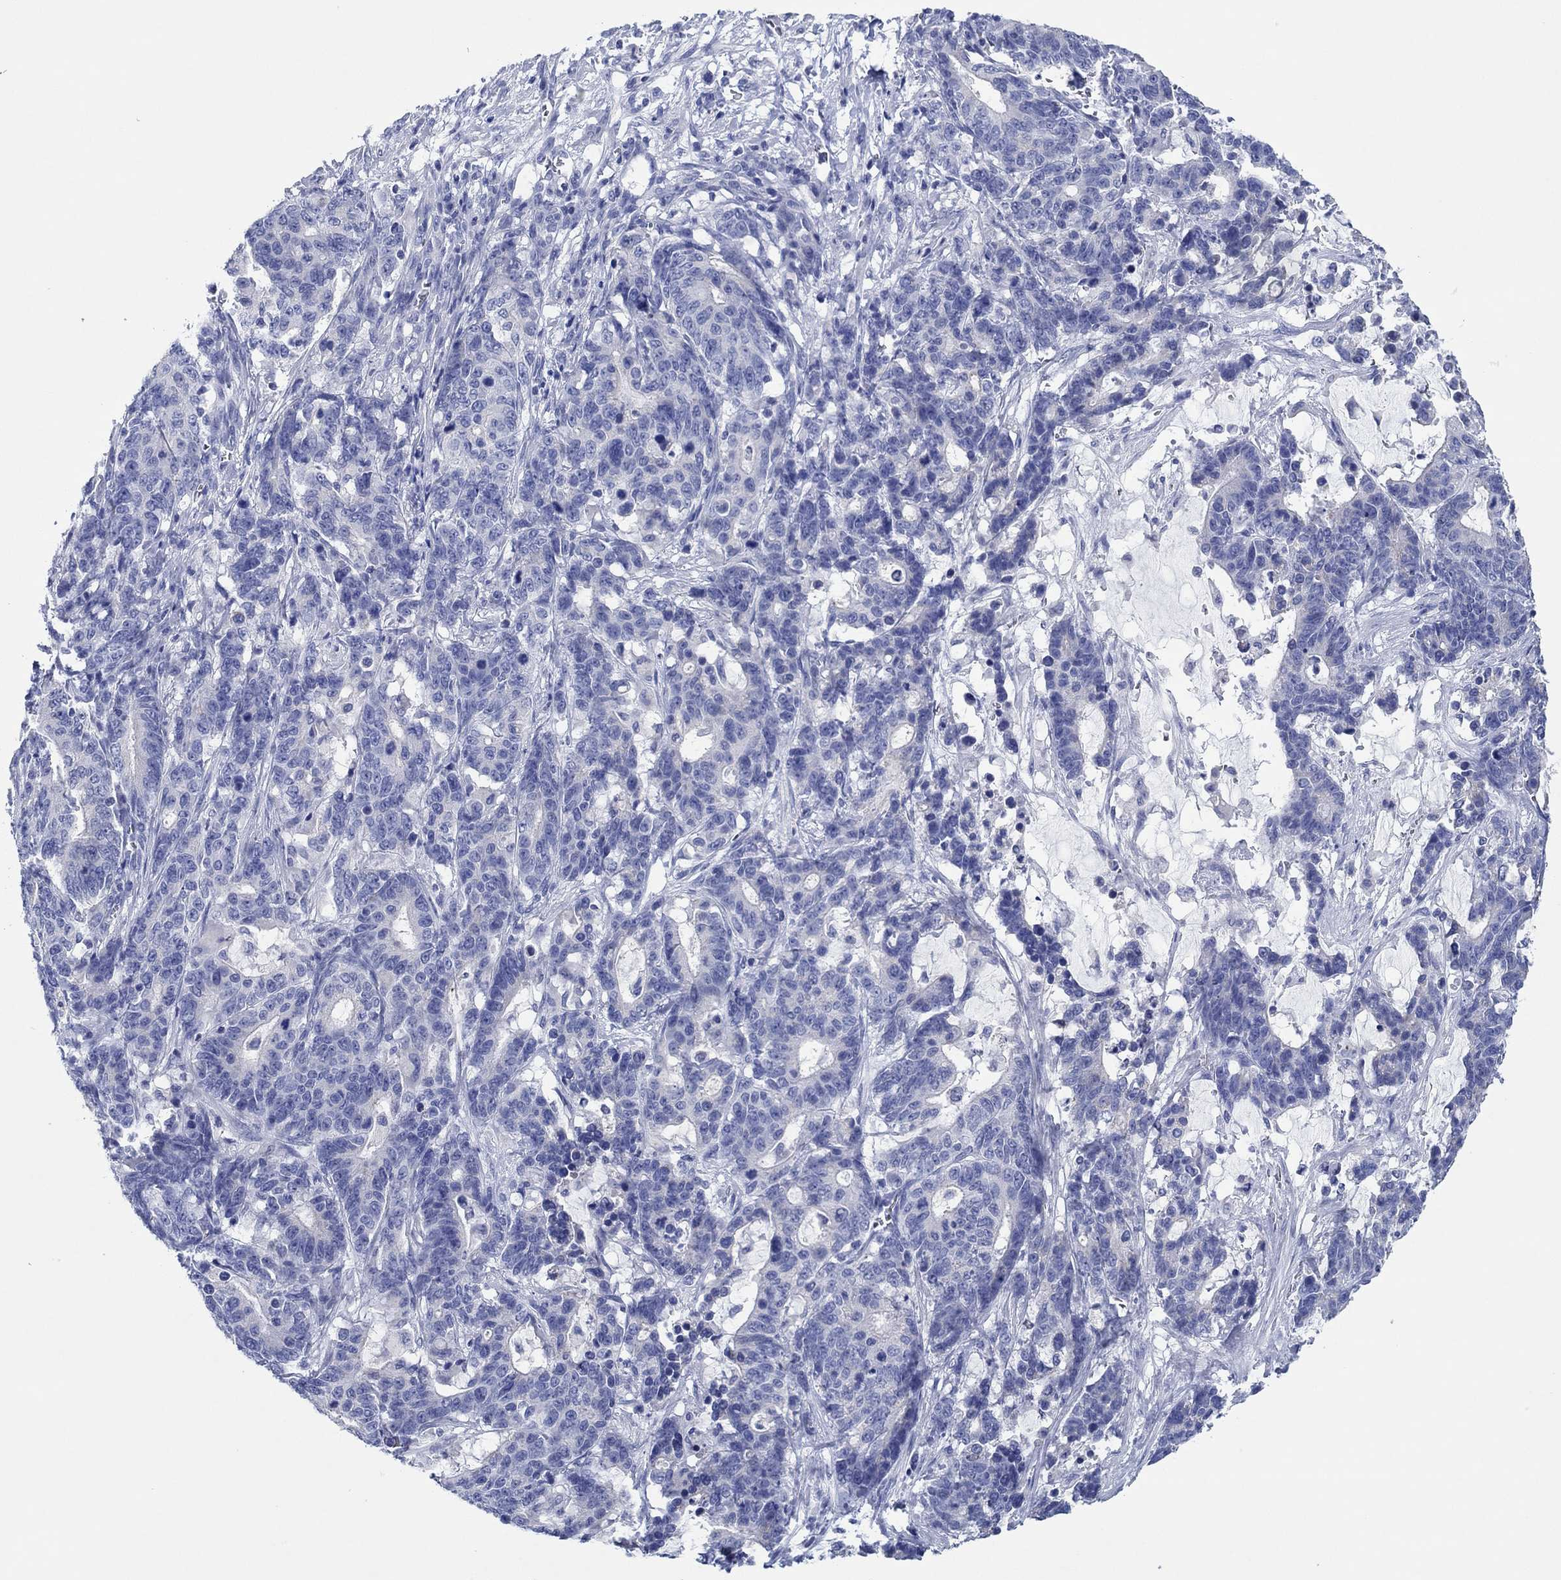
{"staining": {"intensity": "negative", "quantity": "none", "location": "none"}, "tissue": "stomach cancer", "cell_type": "Tumor cells", "image_type": "cancer", "snomed": [{"axis": "morphology", "description": "Normal tissue, NOS"}, {"axis": "morphology", "description": "Adenocarcinoma, NOS"}, {"axis": "topography", "description": "Stomach"}], "caption": "IHC of stomach adenocarcinoma shows no positivity in tumor cells. (Immunohistochemistry, brightfield microscopy, high magnification).", "gene": "HCRT", "patient": {"sex": "female", "age": 64}}